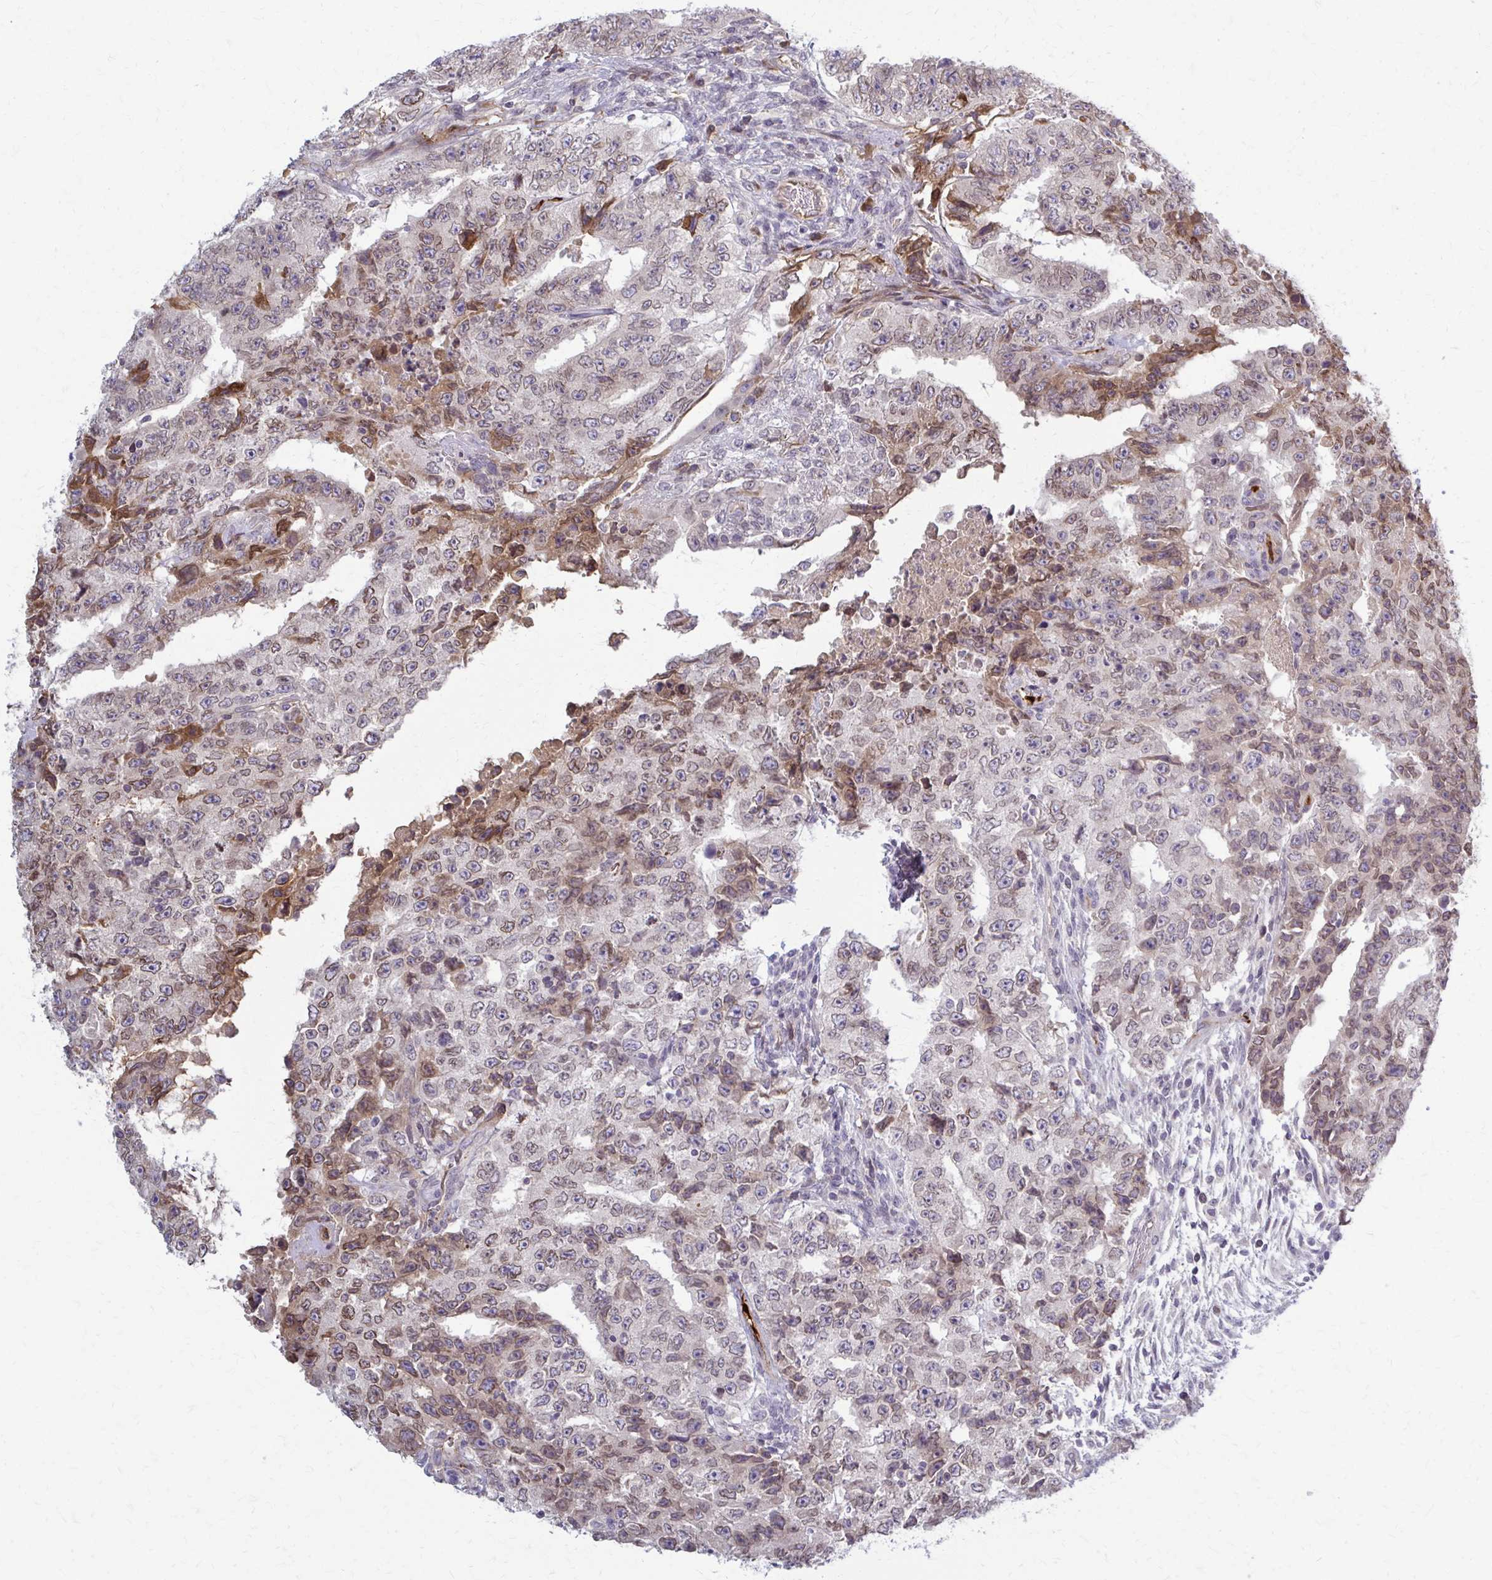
{"staining": {"intensity": "weak", "quantity": "25%-75%", "location": "cytoplasmic/membranous"}, "tissue": "testis cancer", "cell_type": "Tumor cells", "image_type": "cancer", "snomed": [{"axis": "morphology", "description": "Carcinoma, Embryonal, NOS"}, {"axis": "topography", "description": "Testis"}], "caption": "Embryonal carcinoma (testis) was stained to show a protein in brown. There is low levels of weak cytoplasmic/membranous staining in approximately 25%-75% of tumor cells.", "gene": "MCRIP2", "patient": {"sex": "male", "age": 24}}